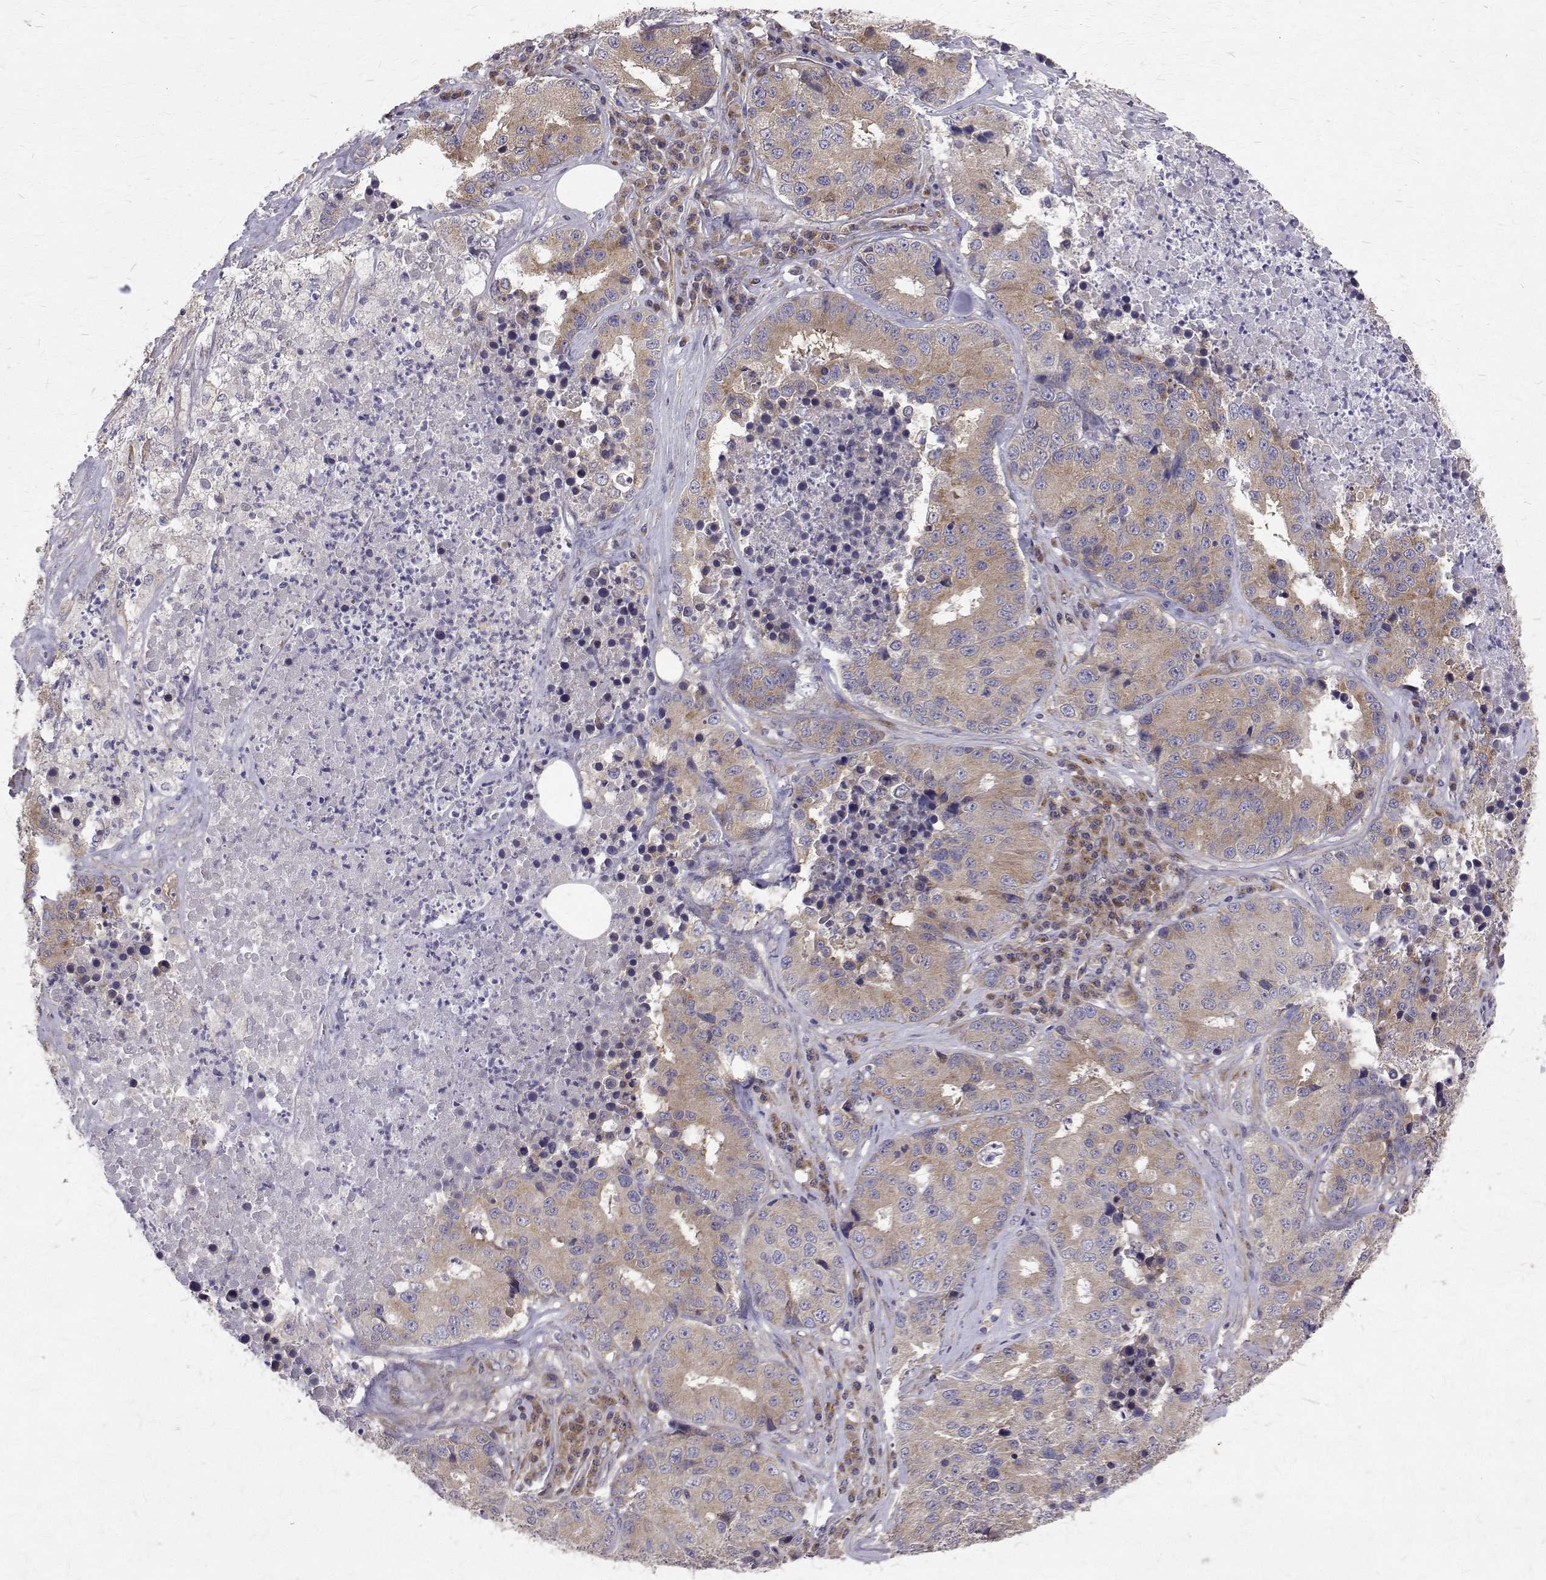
{"staining": {"intensity": "weak", "quantity": "25%-75%", "location": "cytoplasmic/membranous"}, "tissue": "stomach cancer", "cell_type": "Tumor cells", "image_type": "cancer", "snomed": [{"axis": "morphology", "description": "Adenocarcinoma, NOS"}, {"axis": "topography", "description": "Stomach"}], "caption": "Tumor cells display low levels of weak cytoplasmic/membranous expression in about 25%-75% of cells in human adenocarcinoma (stomach). (brown staining indicates protein expression, while blue staining denotes nuclei).", "gene": "ARFGAP1", "patient": {"sex": "male", "age": 71}}